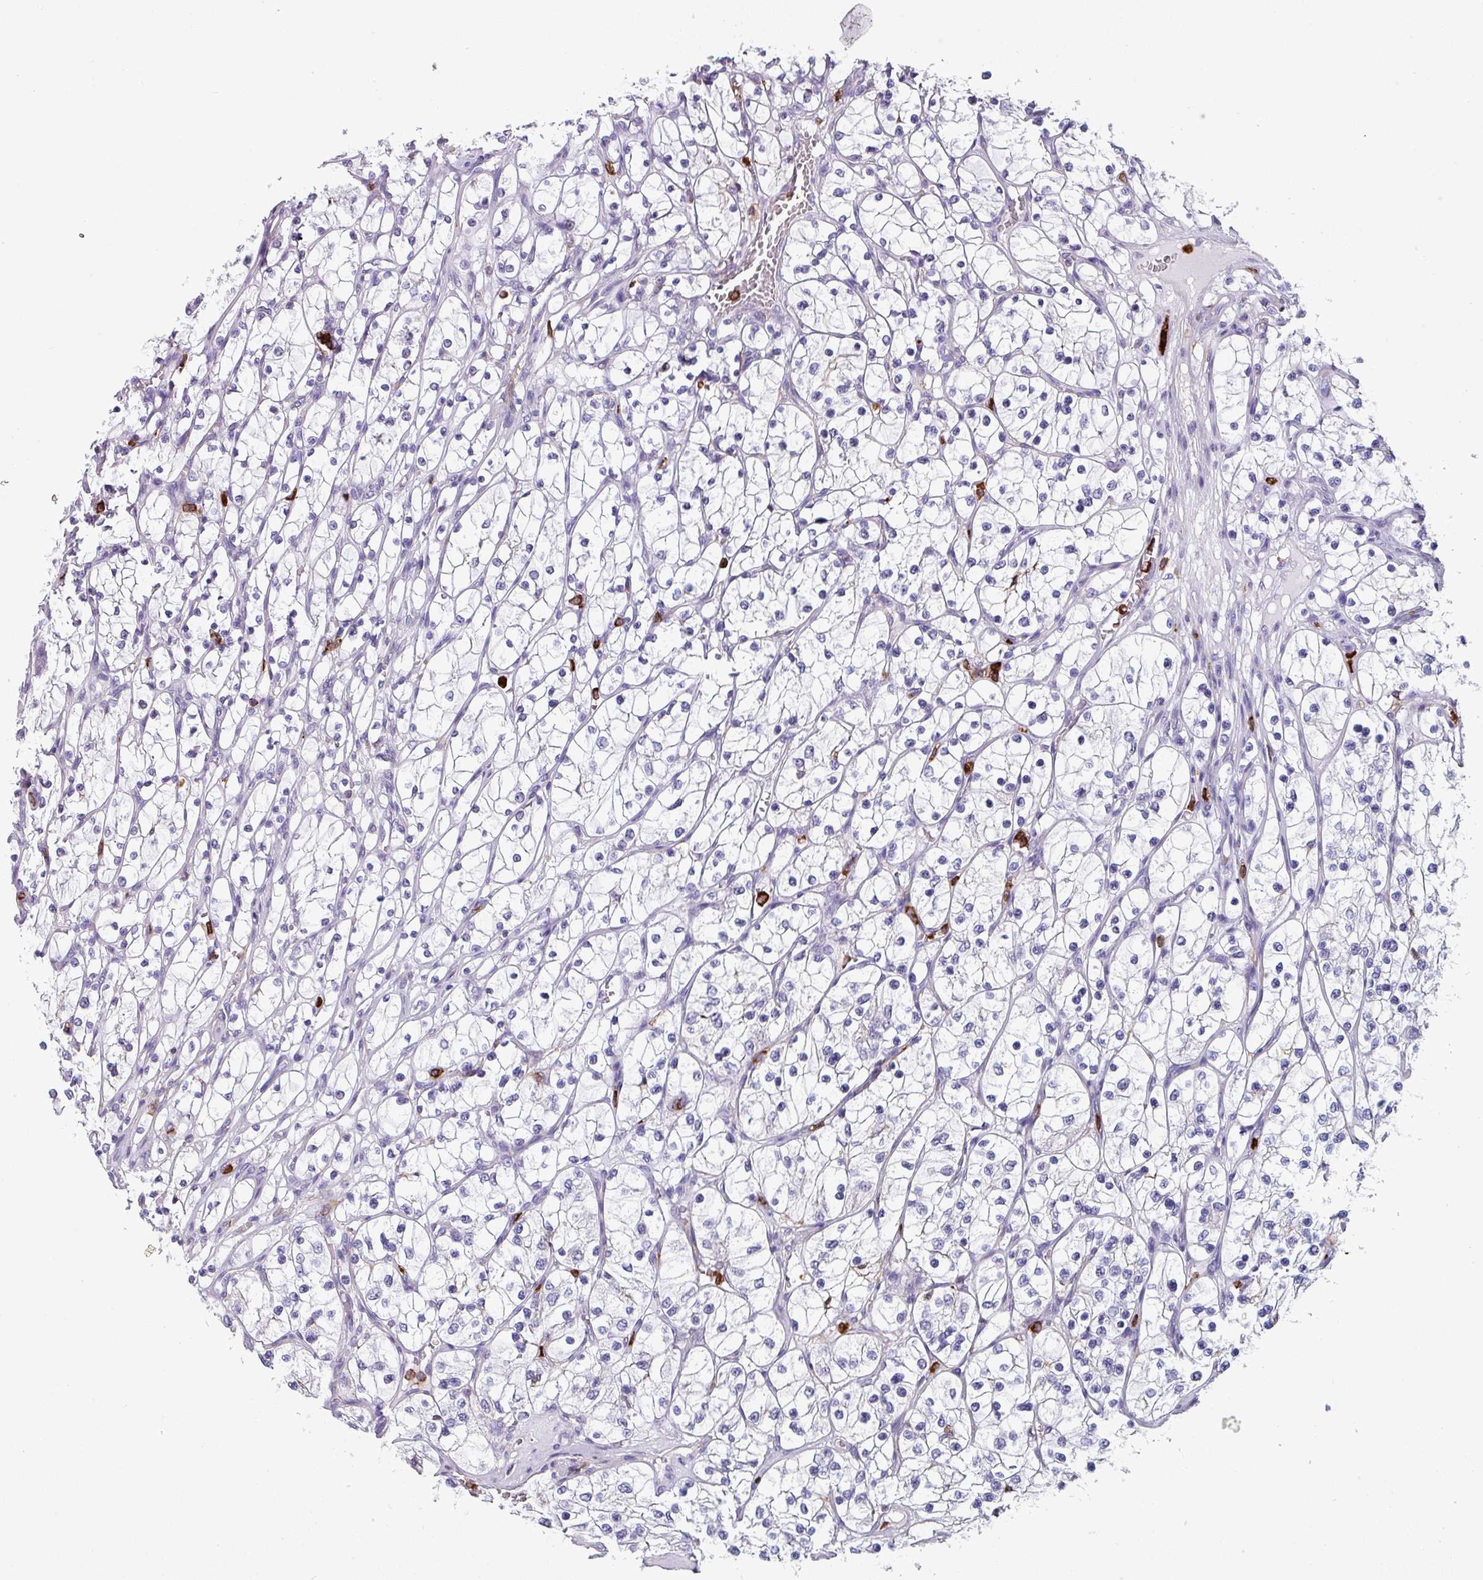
{"staining": {"intensity": "negative", "quantity": "none", "location": "none"}, "tissue": "renal cancer", "cell_type": "Tumor cells", "image_type": "cancer", "snomed": [{"axis": "morphology", "description": "Adenocarcinoma, NOS"}, {"axis": "topography", "description": "Kidney"}], "caption": "DAB (3,3'-diaminobenzidine) immunohistochemical staining of renal adenocarcinoma displays no significant positivity in tumor cells.", "gene": "EXOSC5", "patient": {"sex": "female", "age": 69}}